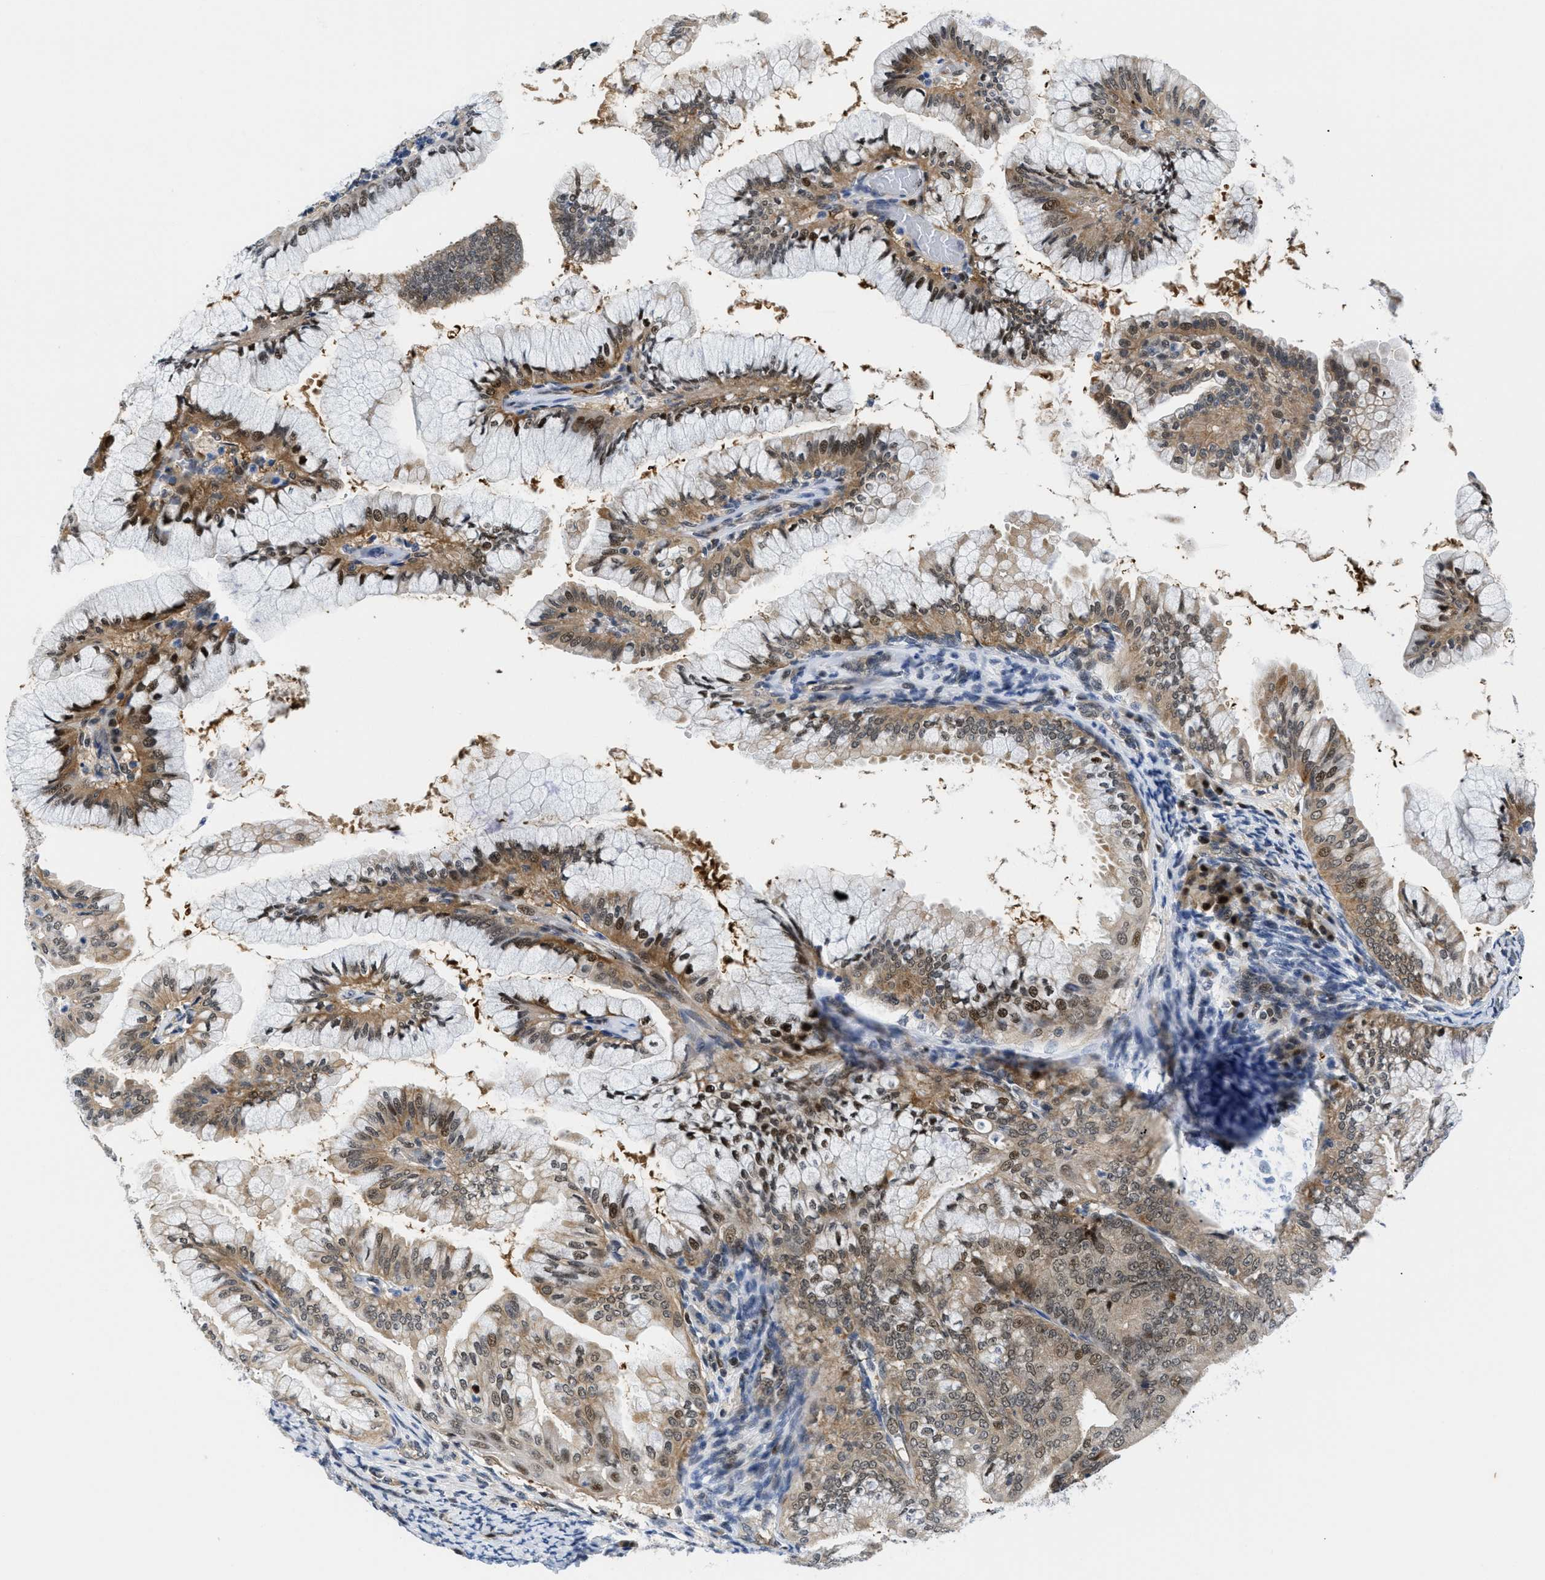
{"staining": {"intensity": "weak", "quantity": ">75%", "location": "cytoplasmic/membranous,nuclear"}, "tissue": "endometrial cancer", "cell_type": "Tumor cells", "image_type": "cancer", "snomed": [{"axis": "morphology", "description": "Adenocarcinoma, NOS"}, {"axis": "topography", "description": "Endometrium"}], "caption": "Endometrial cancer (adenocarcinoma) stained with DAB IHC shows low levels of weak cytoplasmic/membranous and nuclear positivity in about >75% of tumor cells. Nuclei are stained in blue.", "gene": "SLC29A2", "patient": {"sex": "female", "age": 63}}